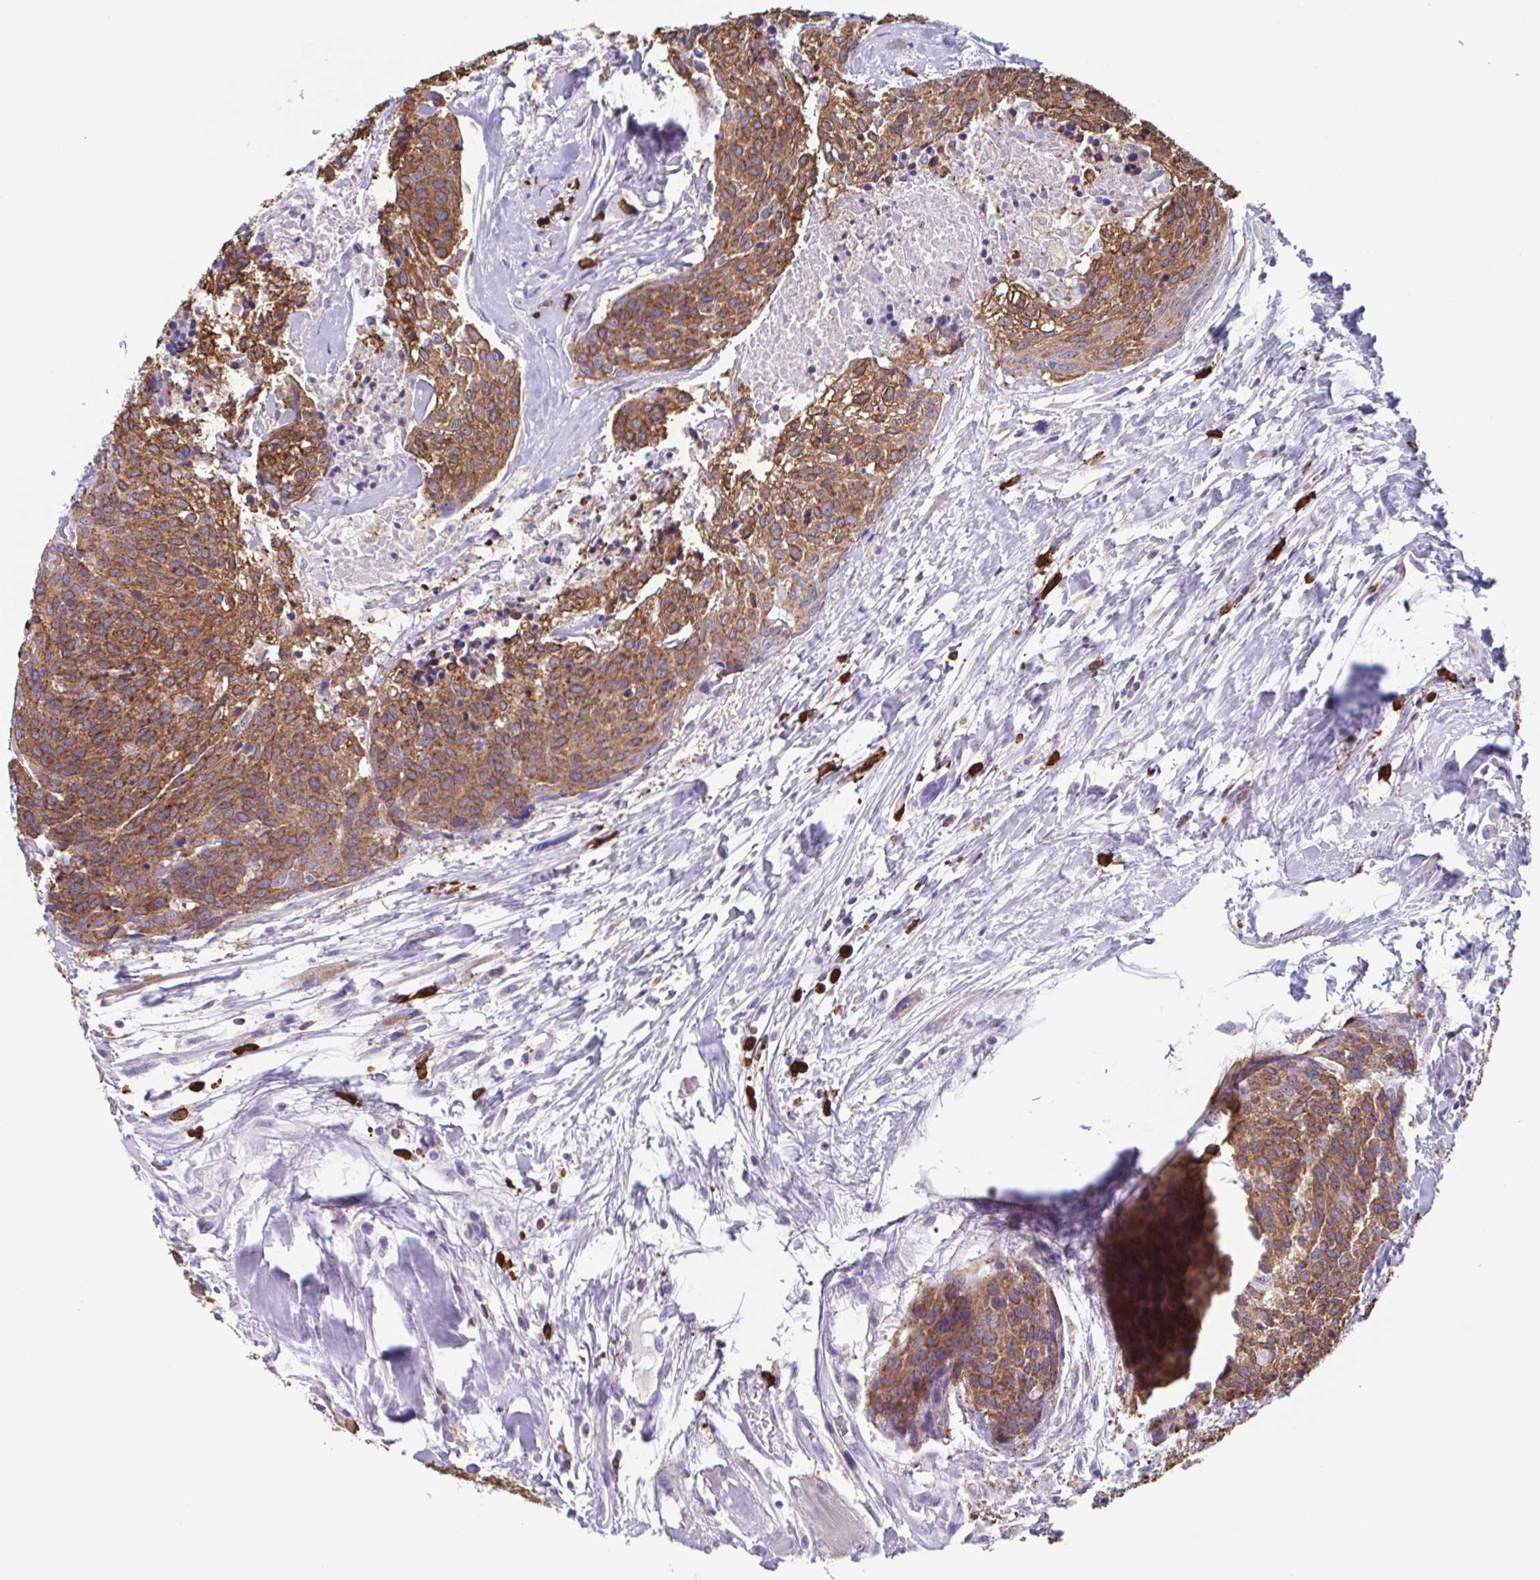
{"staining": {"intensity": "moderate", "quantity": ">75%", "location": "cytoplasmic/membranous"}, "tissue": "head and neck cancer", "cell_type": "Tumor cells", "image_type": "cancer", "snomed": [{"axis": "morphology", "description": "Squamous cell carcinoma, NOS"}, {"axis": "topography", "description": "Oral tissue"}, {"axis": "topography", "description": "Head-Neck"}], "caption": "IHC photomicrograph of neoplastic tissue: human head and neck cancer (squamous cell carcinoma) stained using IHC displays medium levels of moderate protein expression localized specifically in the cytoplasmic/membranous of tumor cells, appearing as a cytoplasmic/membranous brown color.", "gene": "TPD52", "patient": {"sex": "male", "age": 64}}